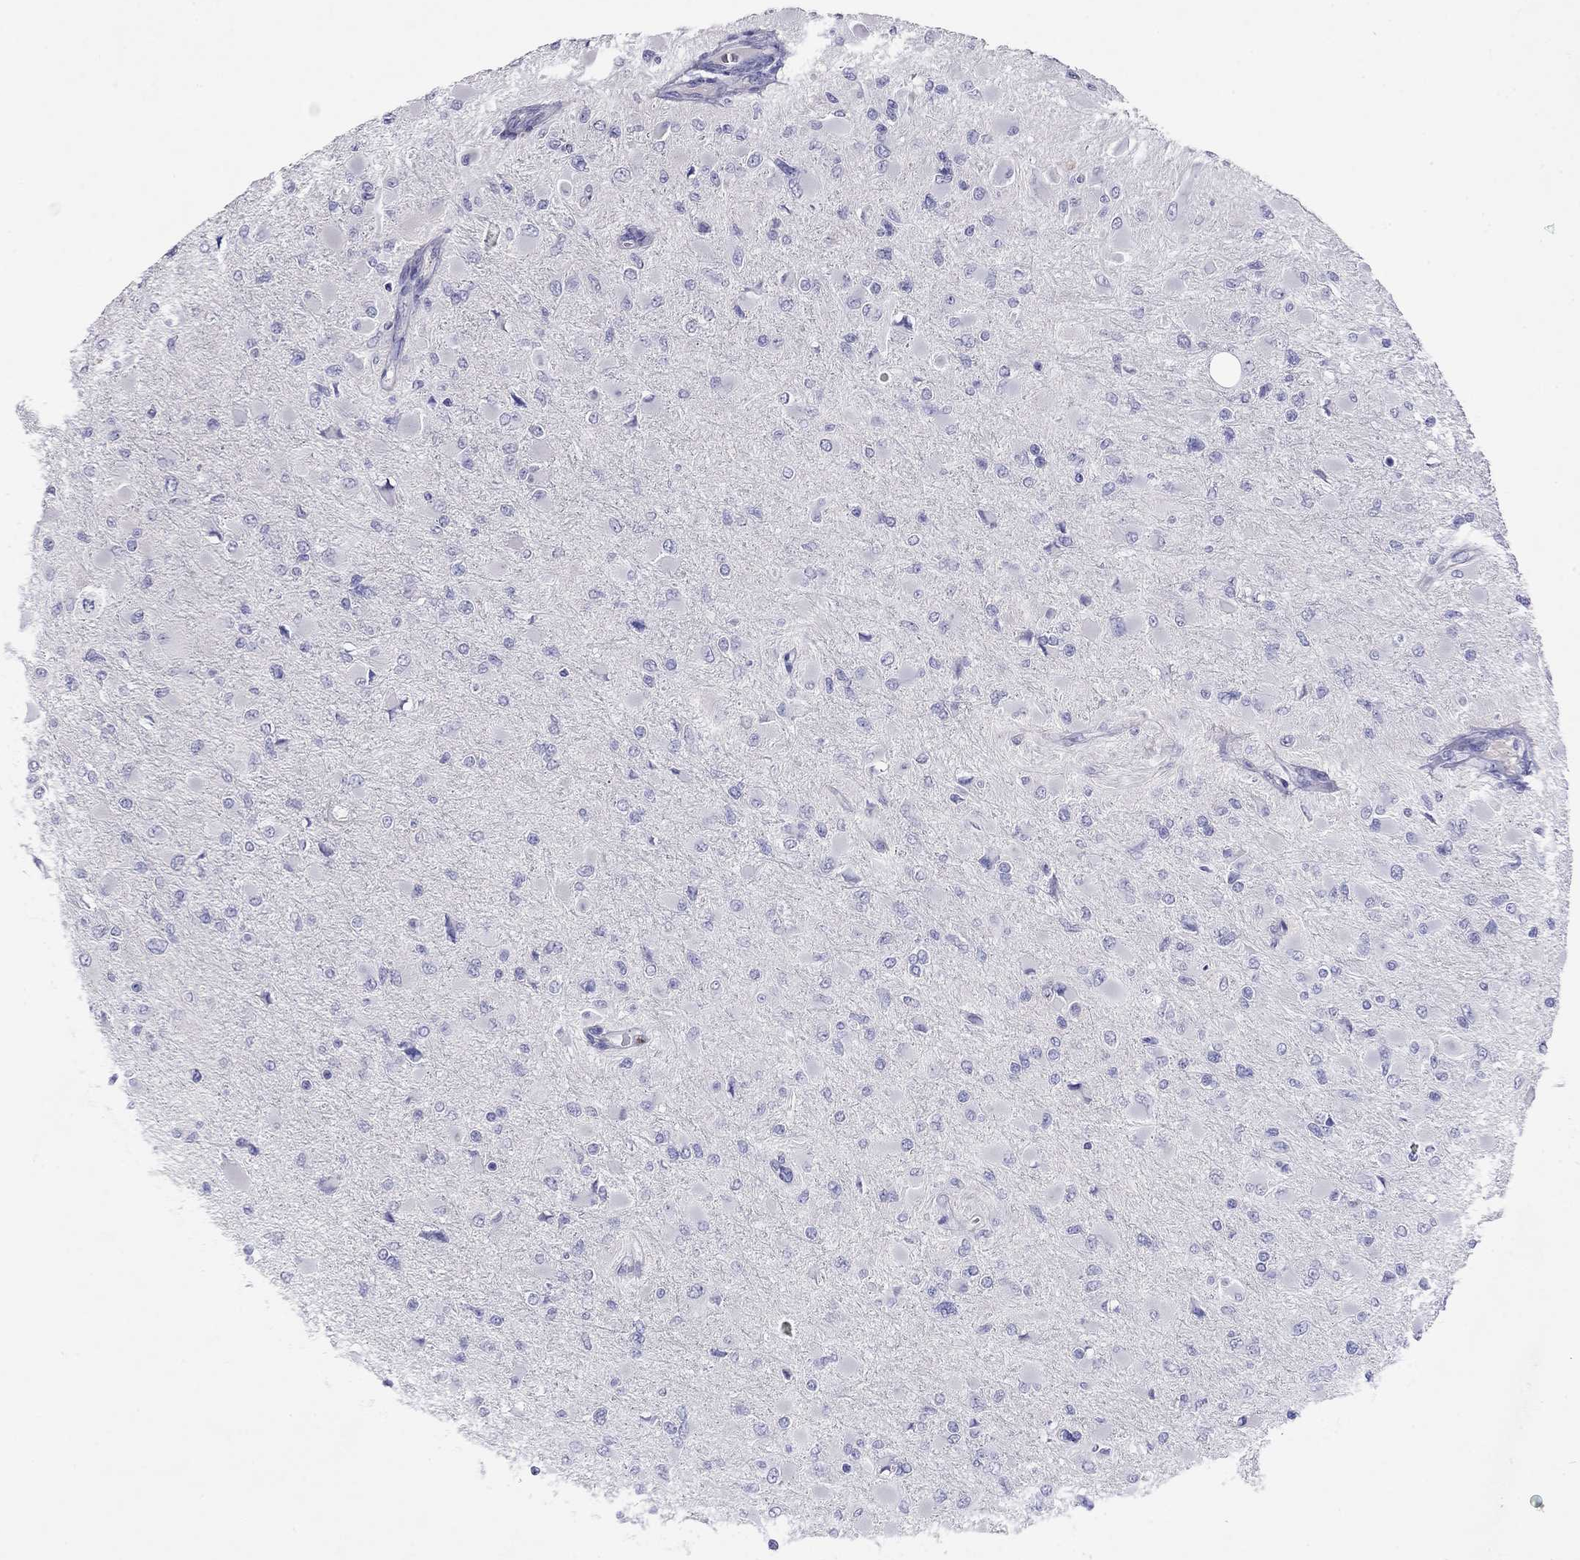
{"staining": {"intensity": "negative", "quantity": "none", "location": "none"}, "tissue": "glioma", "cell_type": "Tumor cells", "image_type": "cancer", "snomed": [{"axis": "morphology", "description": "Glioma, malignant, High grade"}, {"axis": "topography", "description": "Cerebral cortex"}], "caption": "A photomicrograph of glioma stained for a protein demonstrates no brown staining in tumor cells. (Brightfield microscopy of DAB (3,3'-diaminobenzidine) IHC at high magnification).", "gene": "CAPNS2", "patient": {"sex": "female", "age": 36}}